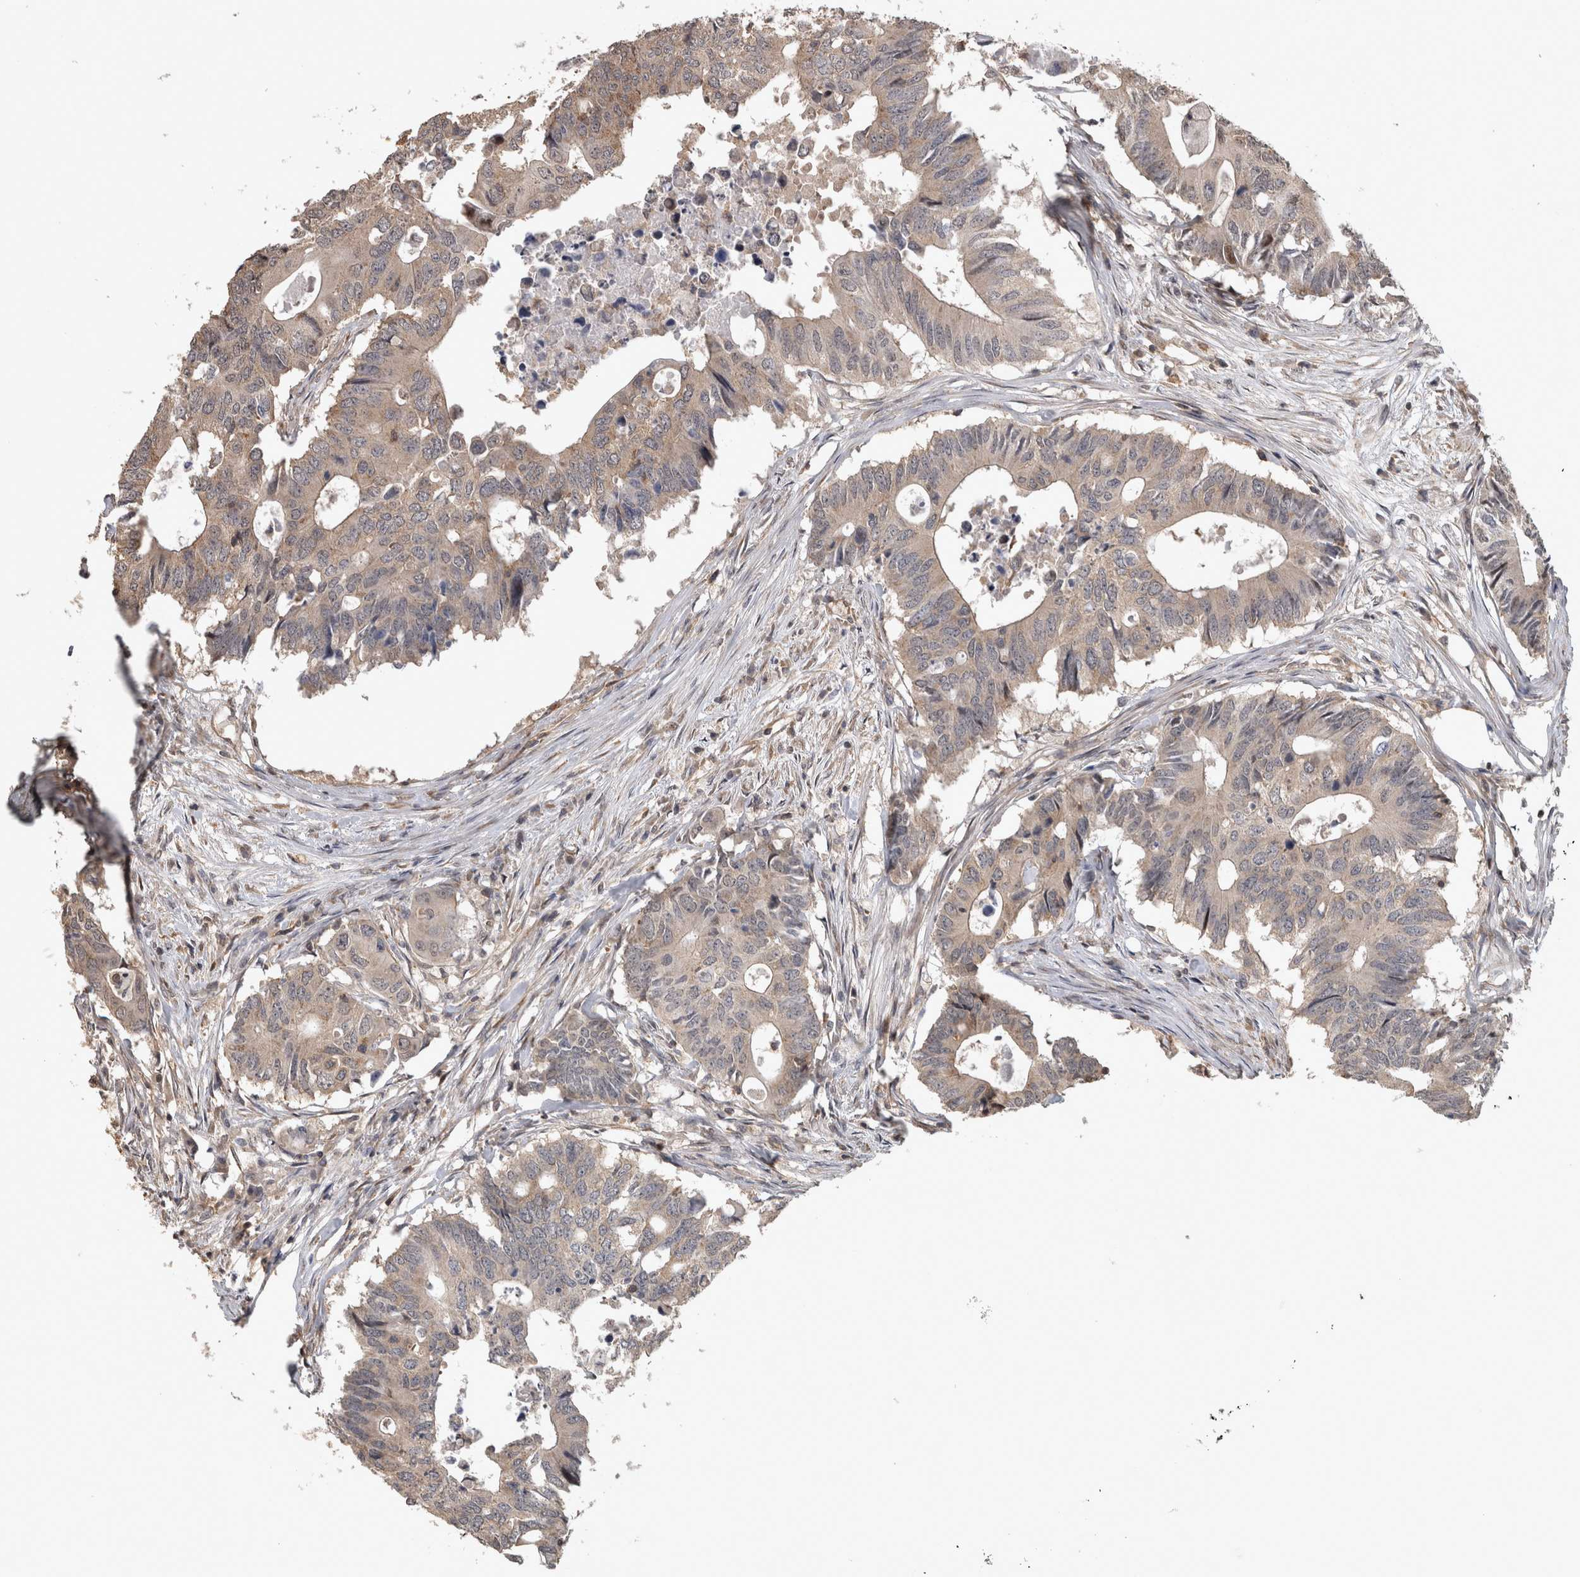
{"staining": {"intensity": "weak", "quantity": "25%-75%", "location": "cytoplasmic/membranous"}, "tissue": "colorectal cancer", "cell_type": "Tumor cells", "image_type": "cancer", "snomed": [{"axis": "morphology", "description": "Adenocarcinoma, NOS"}, {"axis": "topography", "description": "Colon"}], "caption": "The micrograph exhibits immunohistochemical staining of adenocarcinoma (colorectal). There is weak cytoplasmic/membranous expression is present in about 25%-75% of tumor cells.", "gene": "ATXN2", "patient": {"sex": "male", "age": 71}}